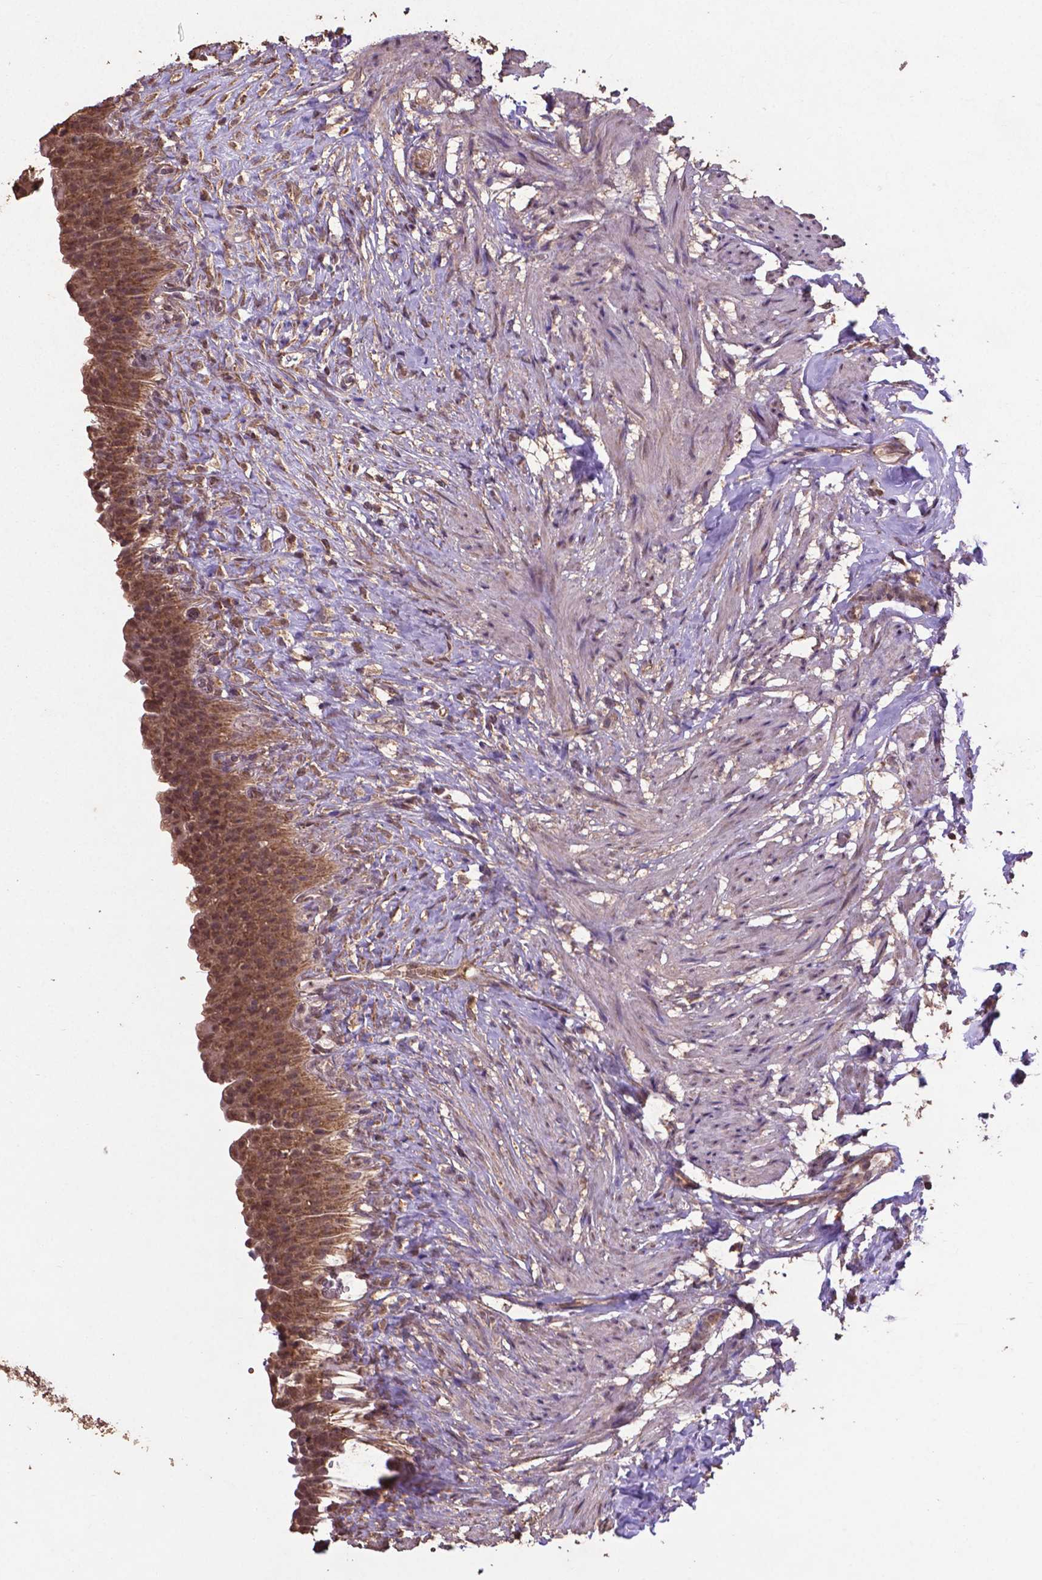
{"staining": {"intensity": "moderate", "quantity": ">75%", "location": "cytoplasmic/membranous,nuclear"}, "tissue": "urinary bladder", "cell_type": "Urothelial cells", "image_type": "normal", "snomed": [{"axis": "morphology", "description": "Normal tissue, NOS"}, {"axis": "topography", "description": "Urinary bladder"}, {"axis": "topography", "description": "Prostate"}], "caption": "Protein staining of benign urinary bladder exhibits moderate cytoplasmic/membranous,nuclear expression in about >75% of urothelial cells.", "gene": "DCAF1", "patient": {"sex": "male", "age": 76}}